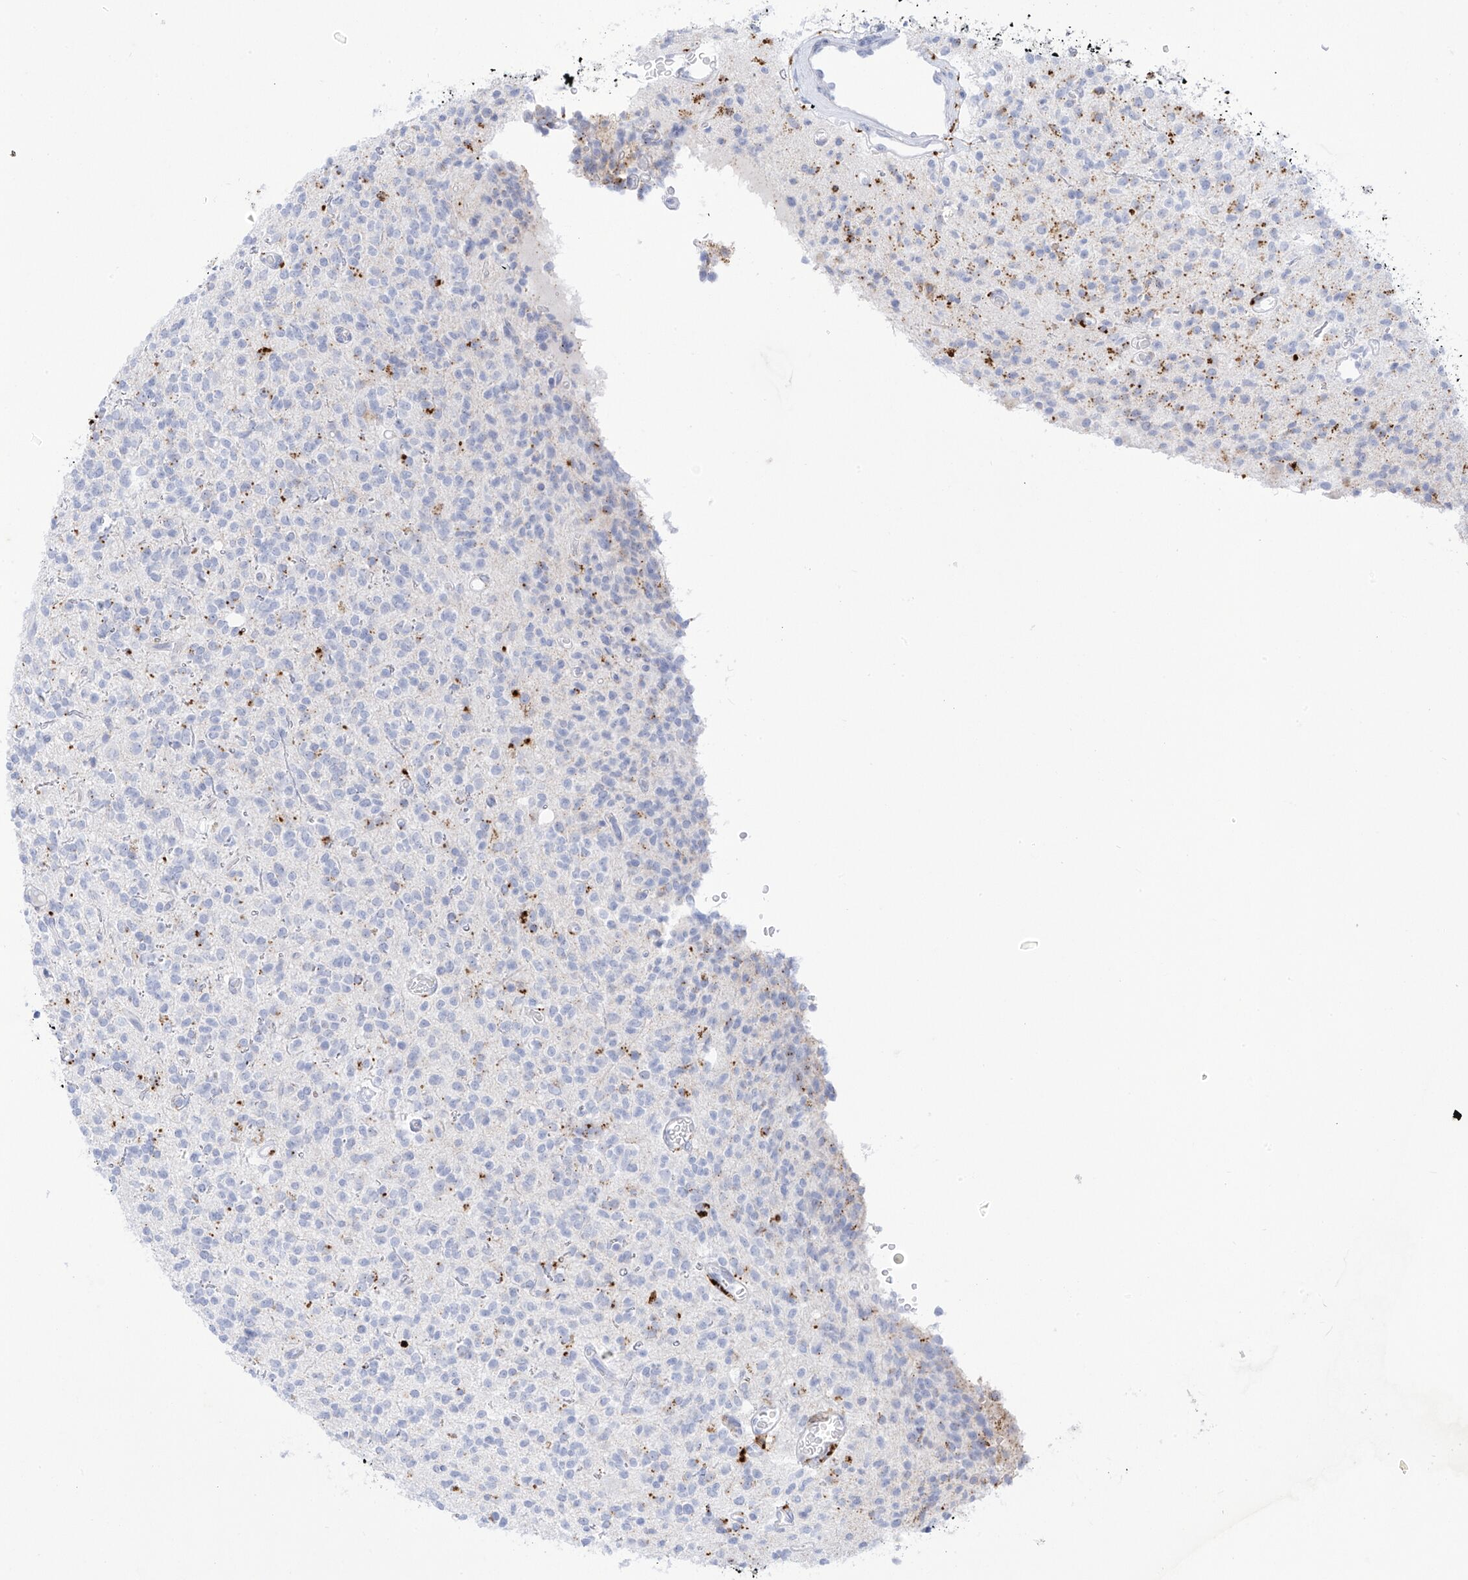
{"staining": {"intensity": "negative", "quantity": "none", "location": "none"}, "tissue": "glioma", "cell_type": "Tumor cells", "image_type": "cancer", "snomed": [{"axis": "morphology", "description": "Glioma, malignant, High grade"}, {"axis": "topography", "description": "Brain"}], "caption": "An image of human glioma is negative for staining in tumor cells.", "gene": "PSPH", "patient": {"sex": "male", "age": 34}}